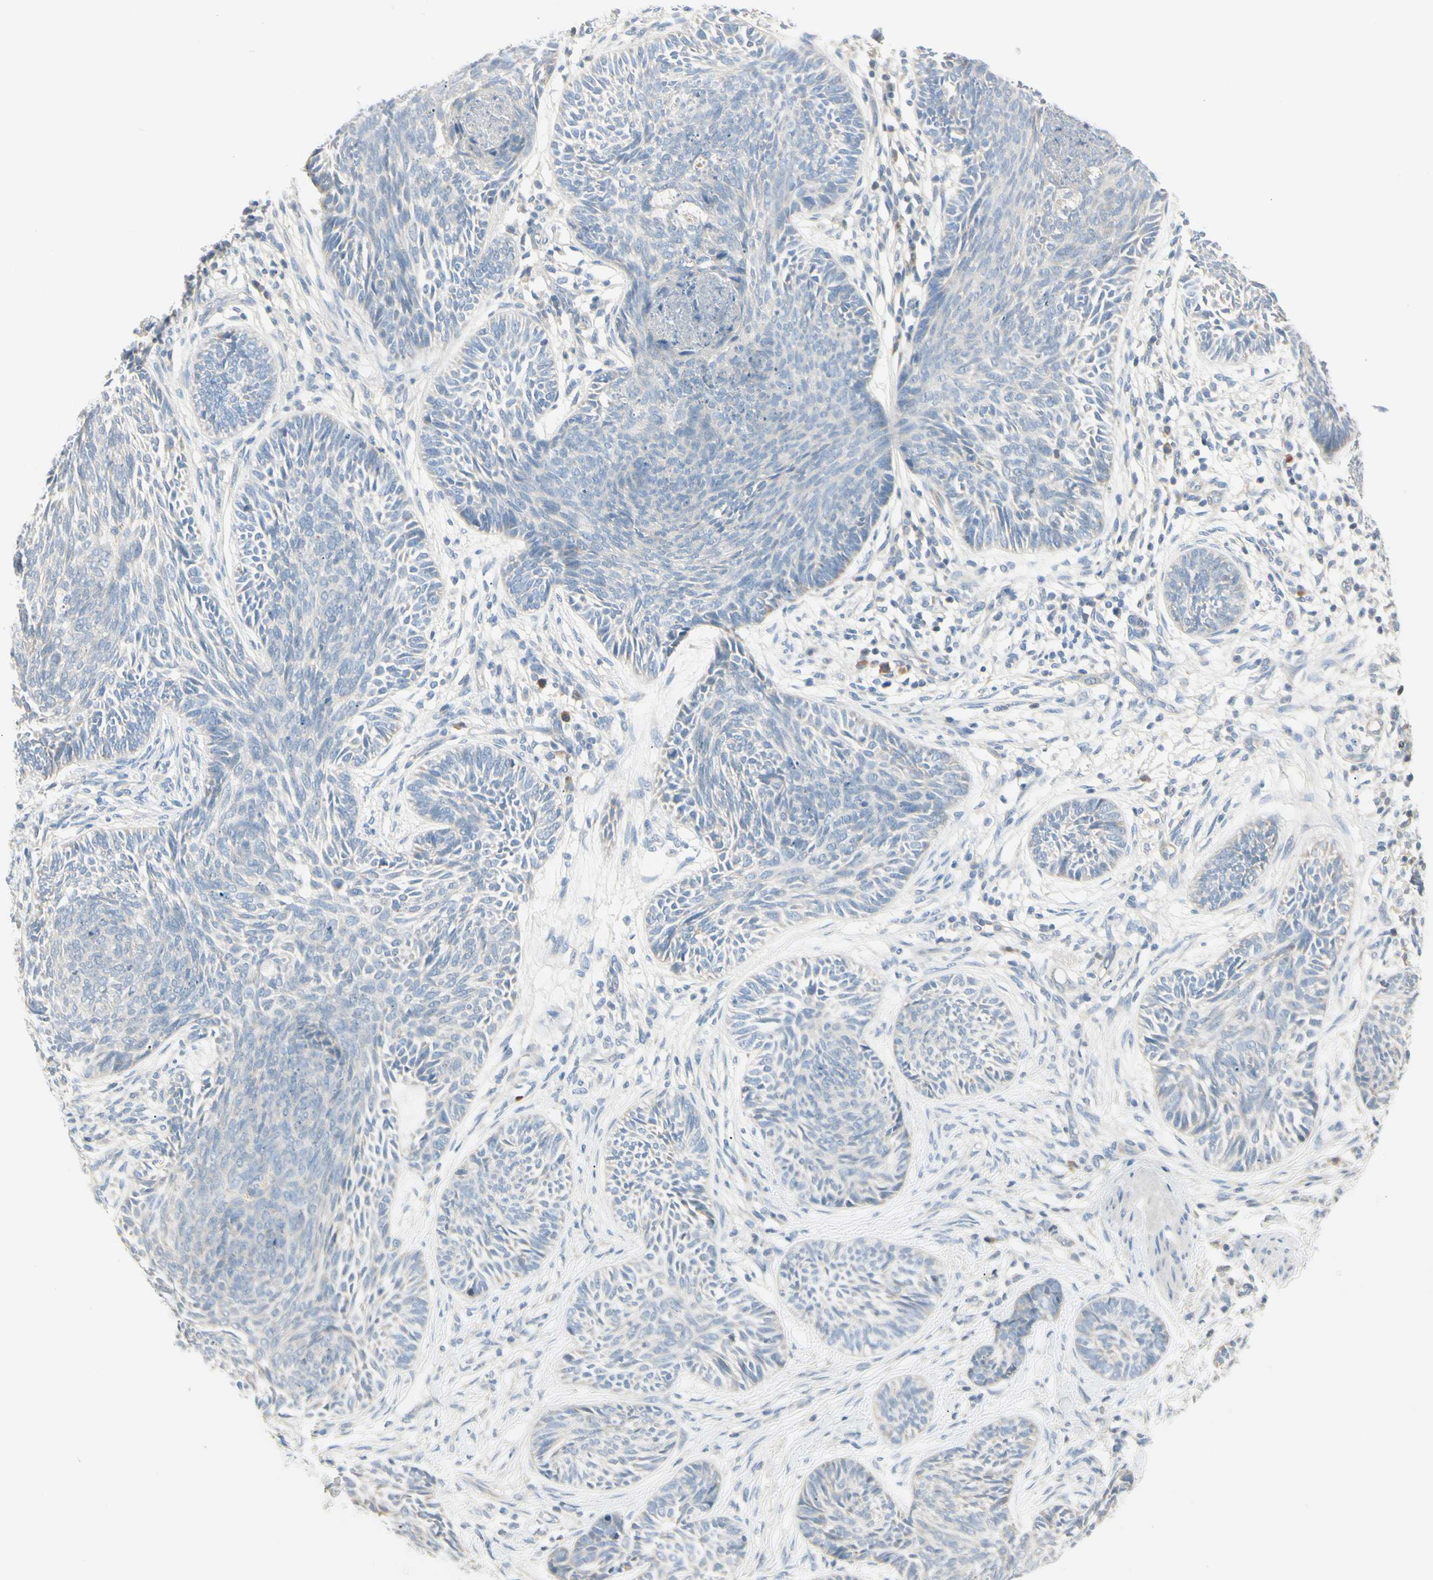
{"staining": {"intensity": "negative", "quantity": "none", "location": "none"}, "tissue": "skin cancer", "cell_type": "Tumor cells", "image_type": "cancer", "snomed": [{"axis": "morphology", "description": "Papilloma, NOS"}, {"axis": "morphology", "description": "Basal cell carcinoma"}, {"axis": "topography", "description": "Skin"}], "caption": "High magnification brightfield microscopy of skin cancer (papilloma) stained with DAB (brown) and counterstained with hematoxylin (blue): tumor cells show no significant expression.", "gene": "ALDH18A1", "patient": {"sex": "male", "age": 87}}